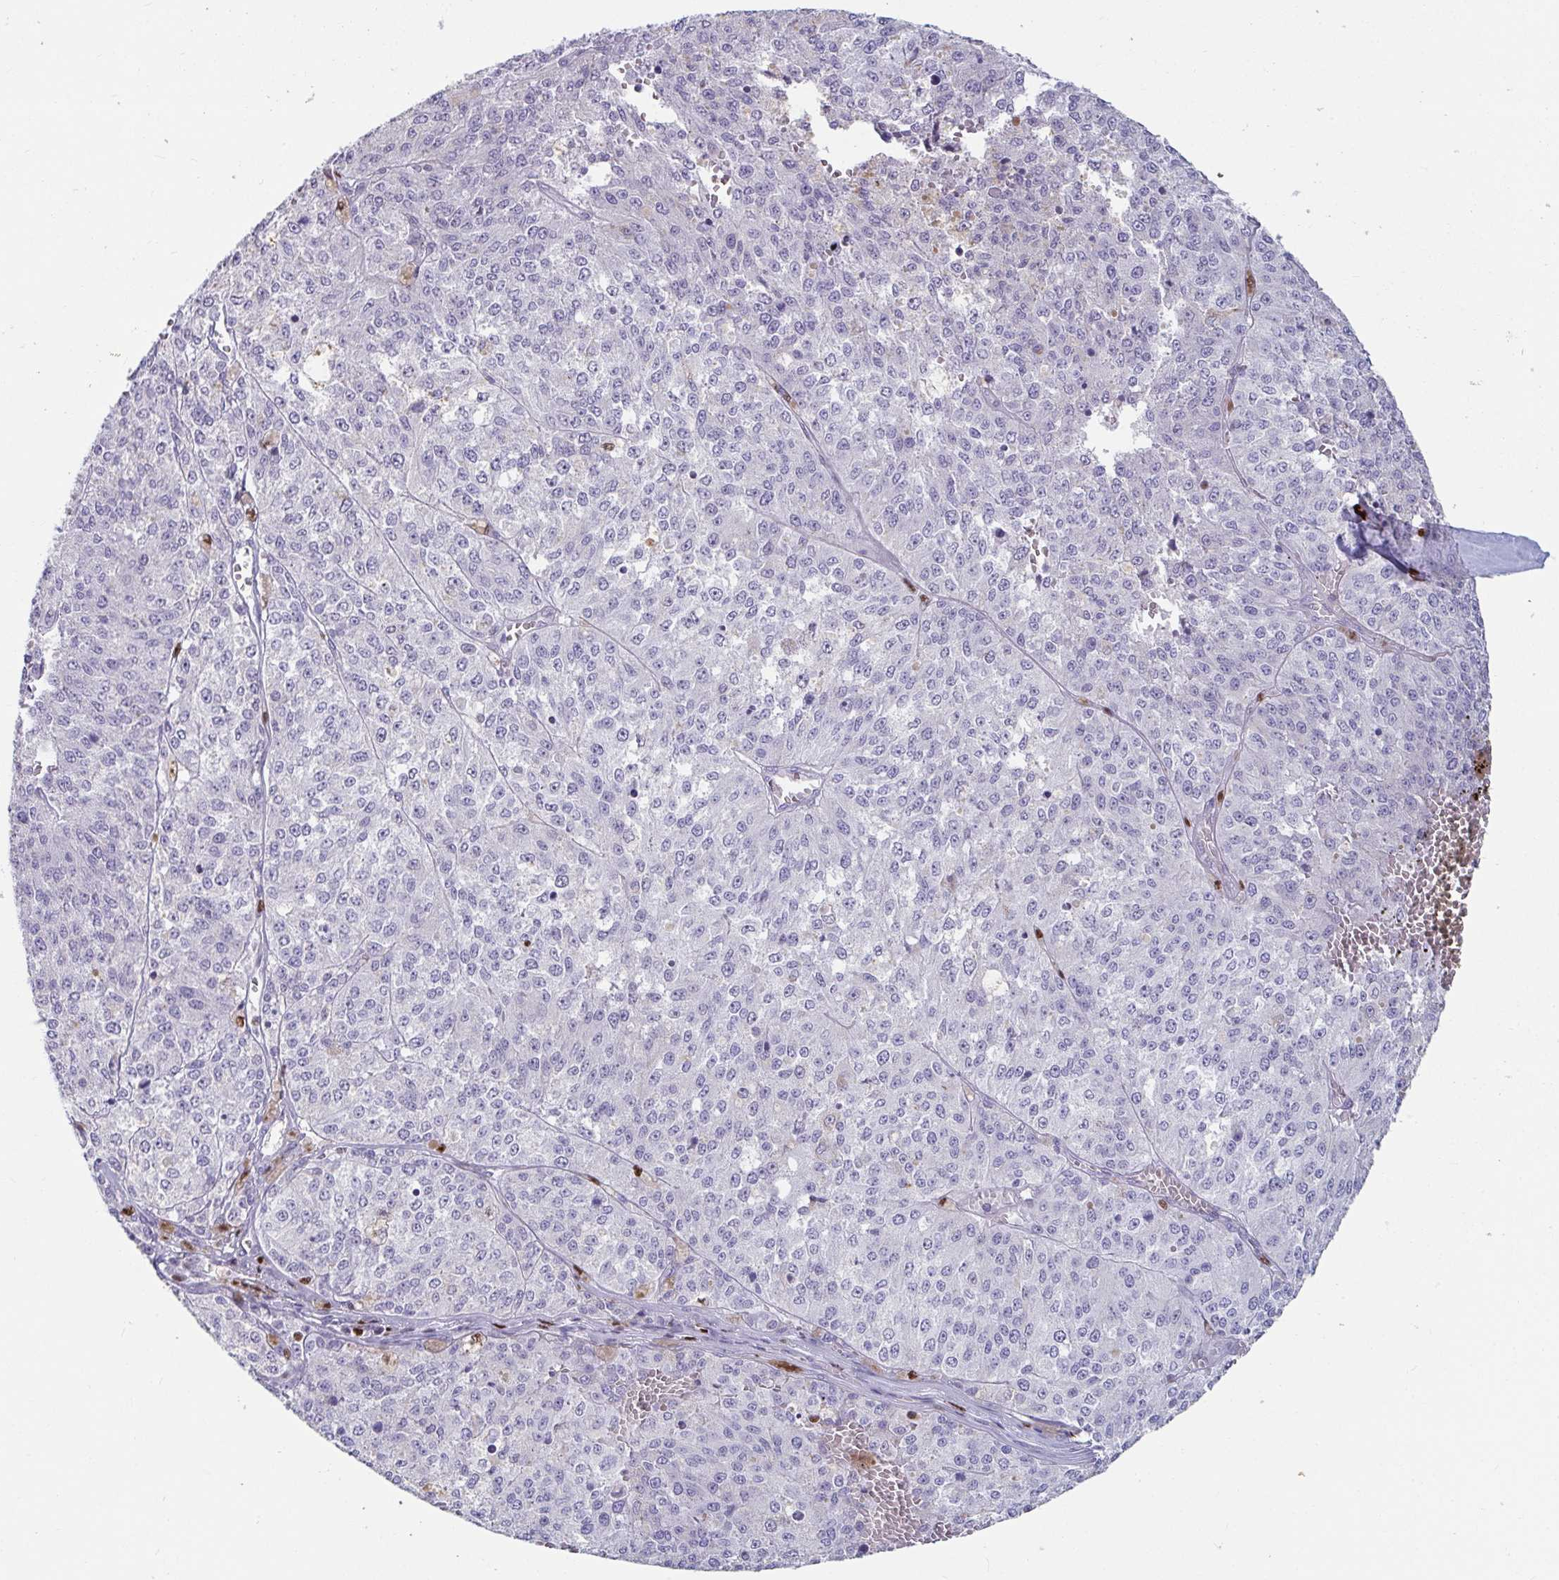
{"staining": {"intensity": "negative", "quantity": "none", "location": "none"}, "tissue": "melanoma", "cell_type": "Tumor cells", "image_type": "cancer", "snomed": [{"axis": "morphology", "description": "Malignant melanoma, Metastatic site"}, {"axis": "topography", "description": "Lymph node"}], "caption": "The micrograph shows no staining of tumor cells in malignant melanoma (metastatic site).", "gene": "ZNF586", "patient": {"sex": "female", "age": 64}}